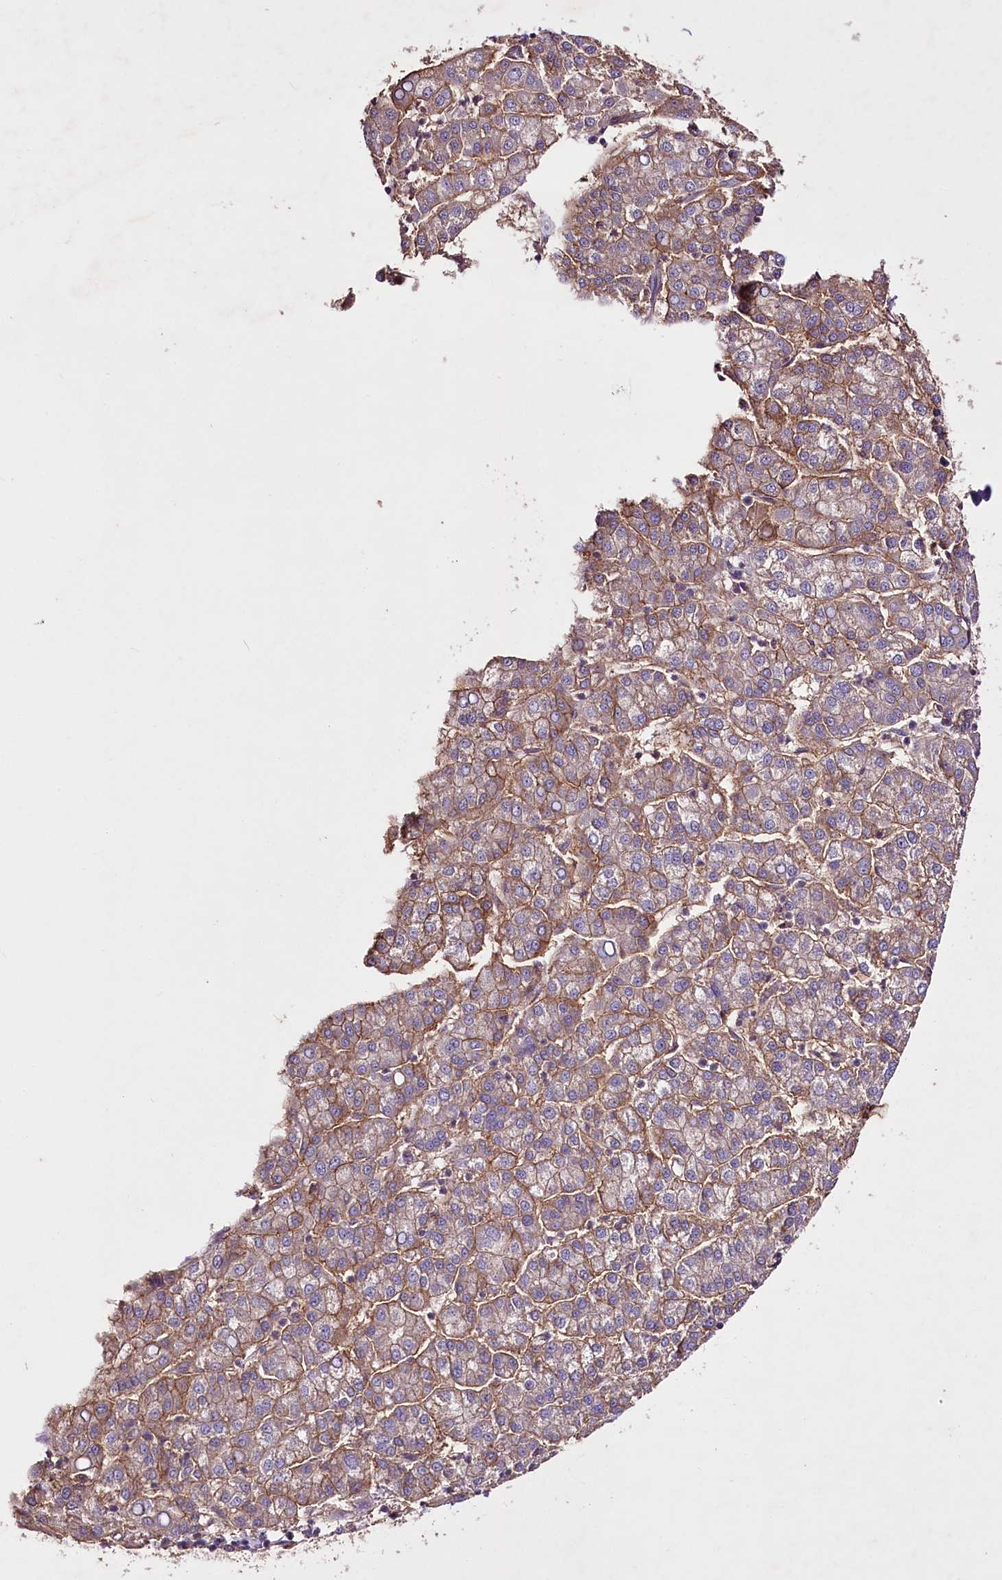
{"staining": {"intensity": "moderate", "quantity": ">75%", "location": "cytoplasmic/membranous"}, "tissue": "liver cancer", "cell_type": "Tumor cells", "image_type": "cancer", "snomed": [{"axis": "morphology", "description": "Carcinoma, Hepatocellular, NOS"}, {"axis": "topography", "description": "Liver"}], "caption": "Protein staining by IHC exhibits moderate cytoplasmic/membranous expression in approximately >75% of tumor cells in liver cancer.", "gene": "ENPP1", "patient": {"sex": "female", "age": 58}}